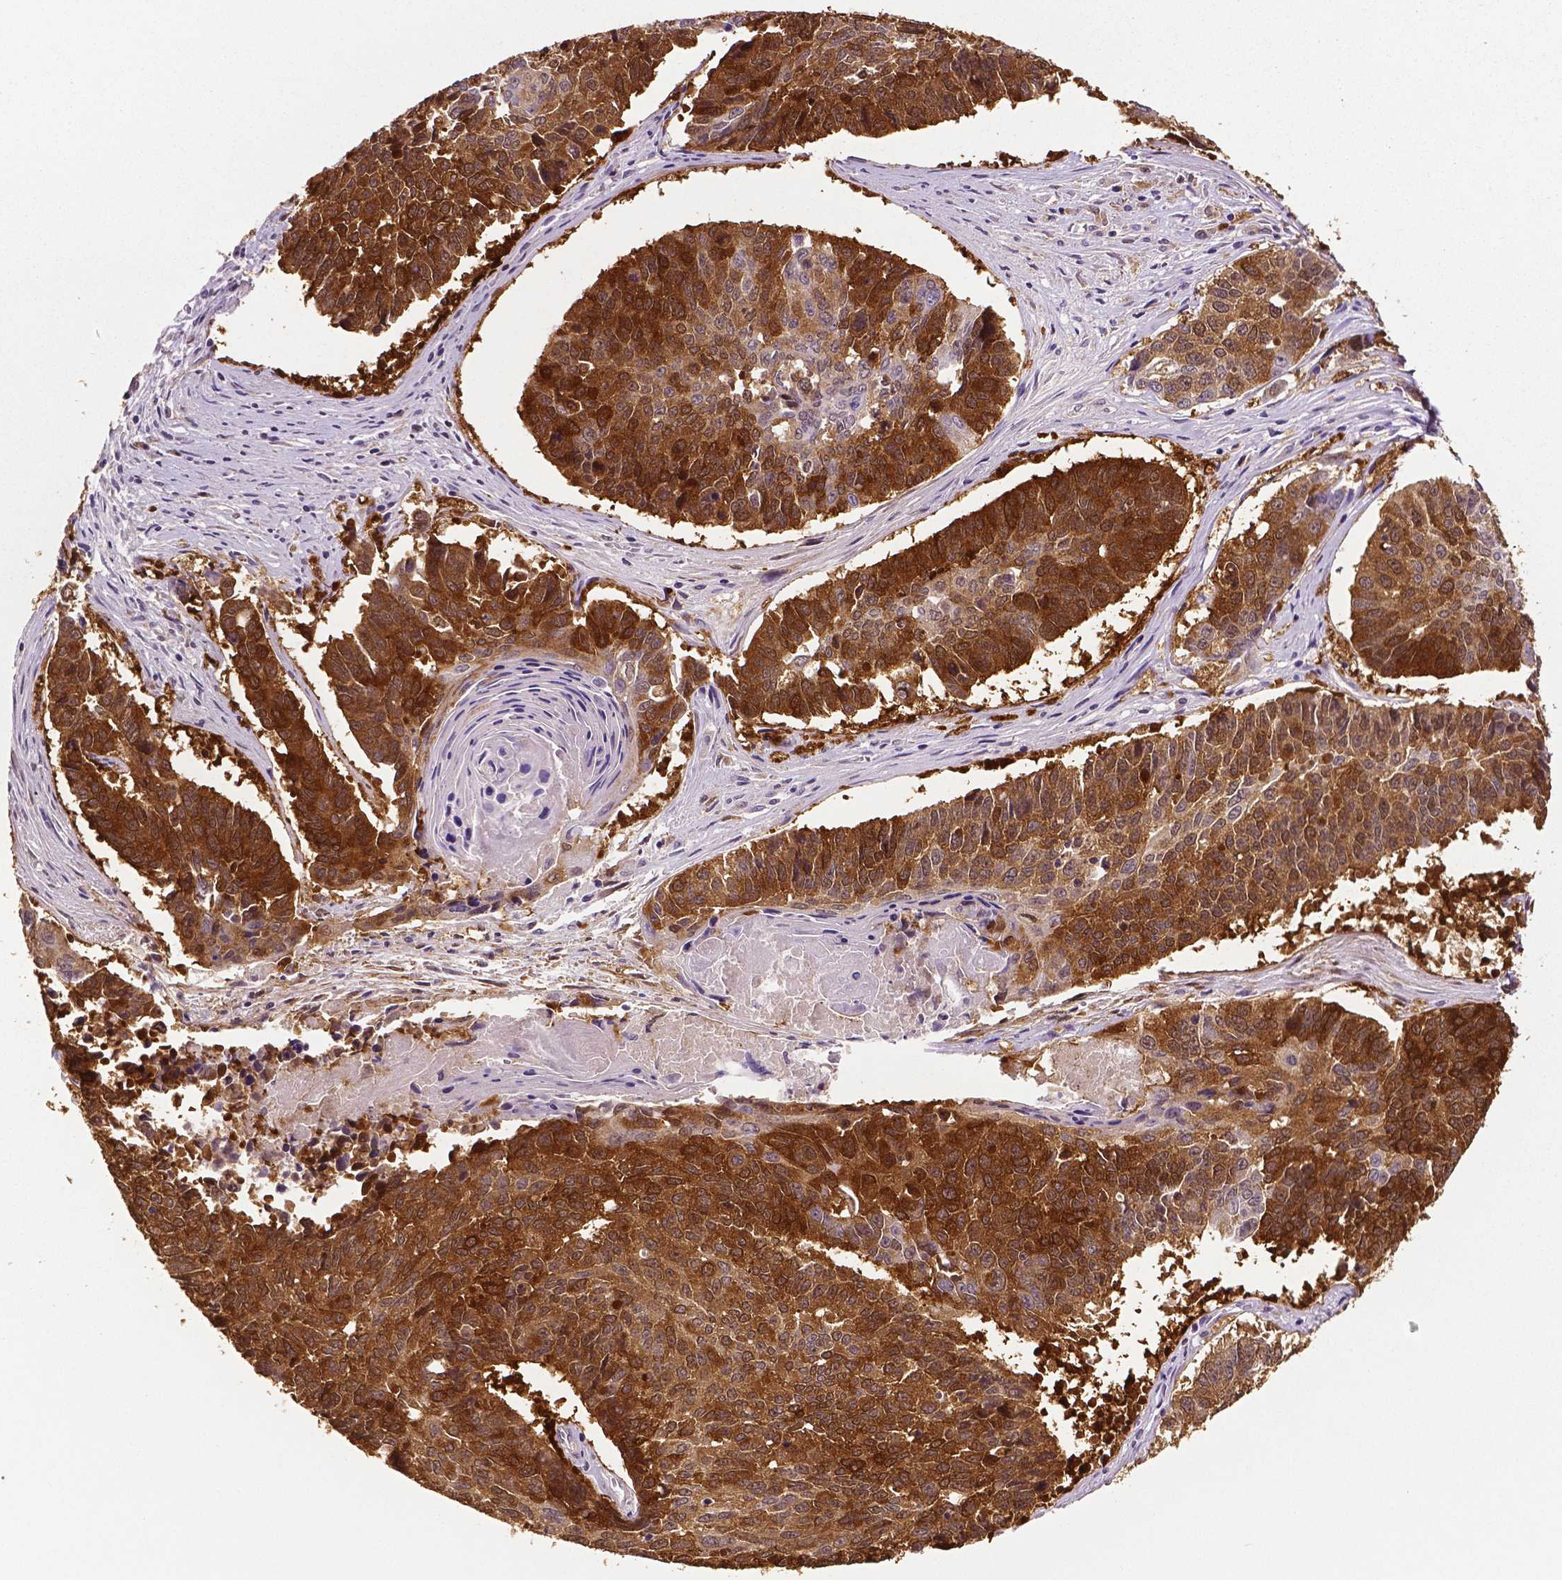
{"staining": {"intensity": "strong", "quantity": ">75%", "location": "cytoplasmic/membranous"}, "tissue": "lung cancer", "cell_type": "Tumor cells", "image_type": "cancer", "snomed": [{"axis": "morphology", "description": "Squamous cell carcinoma, NOS"}, {"axis": "topography", "description": "Lung"}], "caption": "A photomicrograph of lung squamous cell carcinoma stained for a protein demonstrates strong cytoplasmic/membranous brown staining in tumor cells. The protein is stained brown, and the nuclei are stained in blue (DAB (3,3'-diaminobenzidine) IHC with brightfield microscopy, high magnification).", "gene": "PHGDH", "patient": {"sex": "male", "age": 73}}